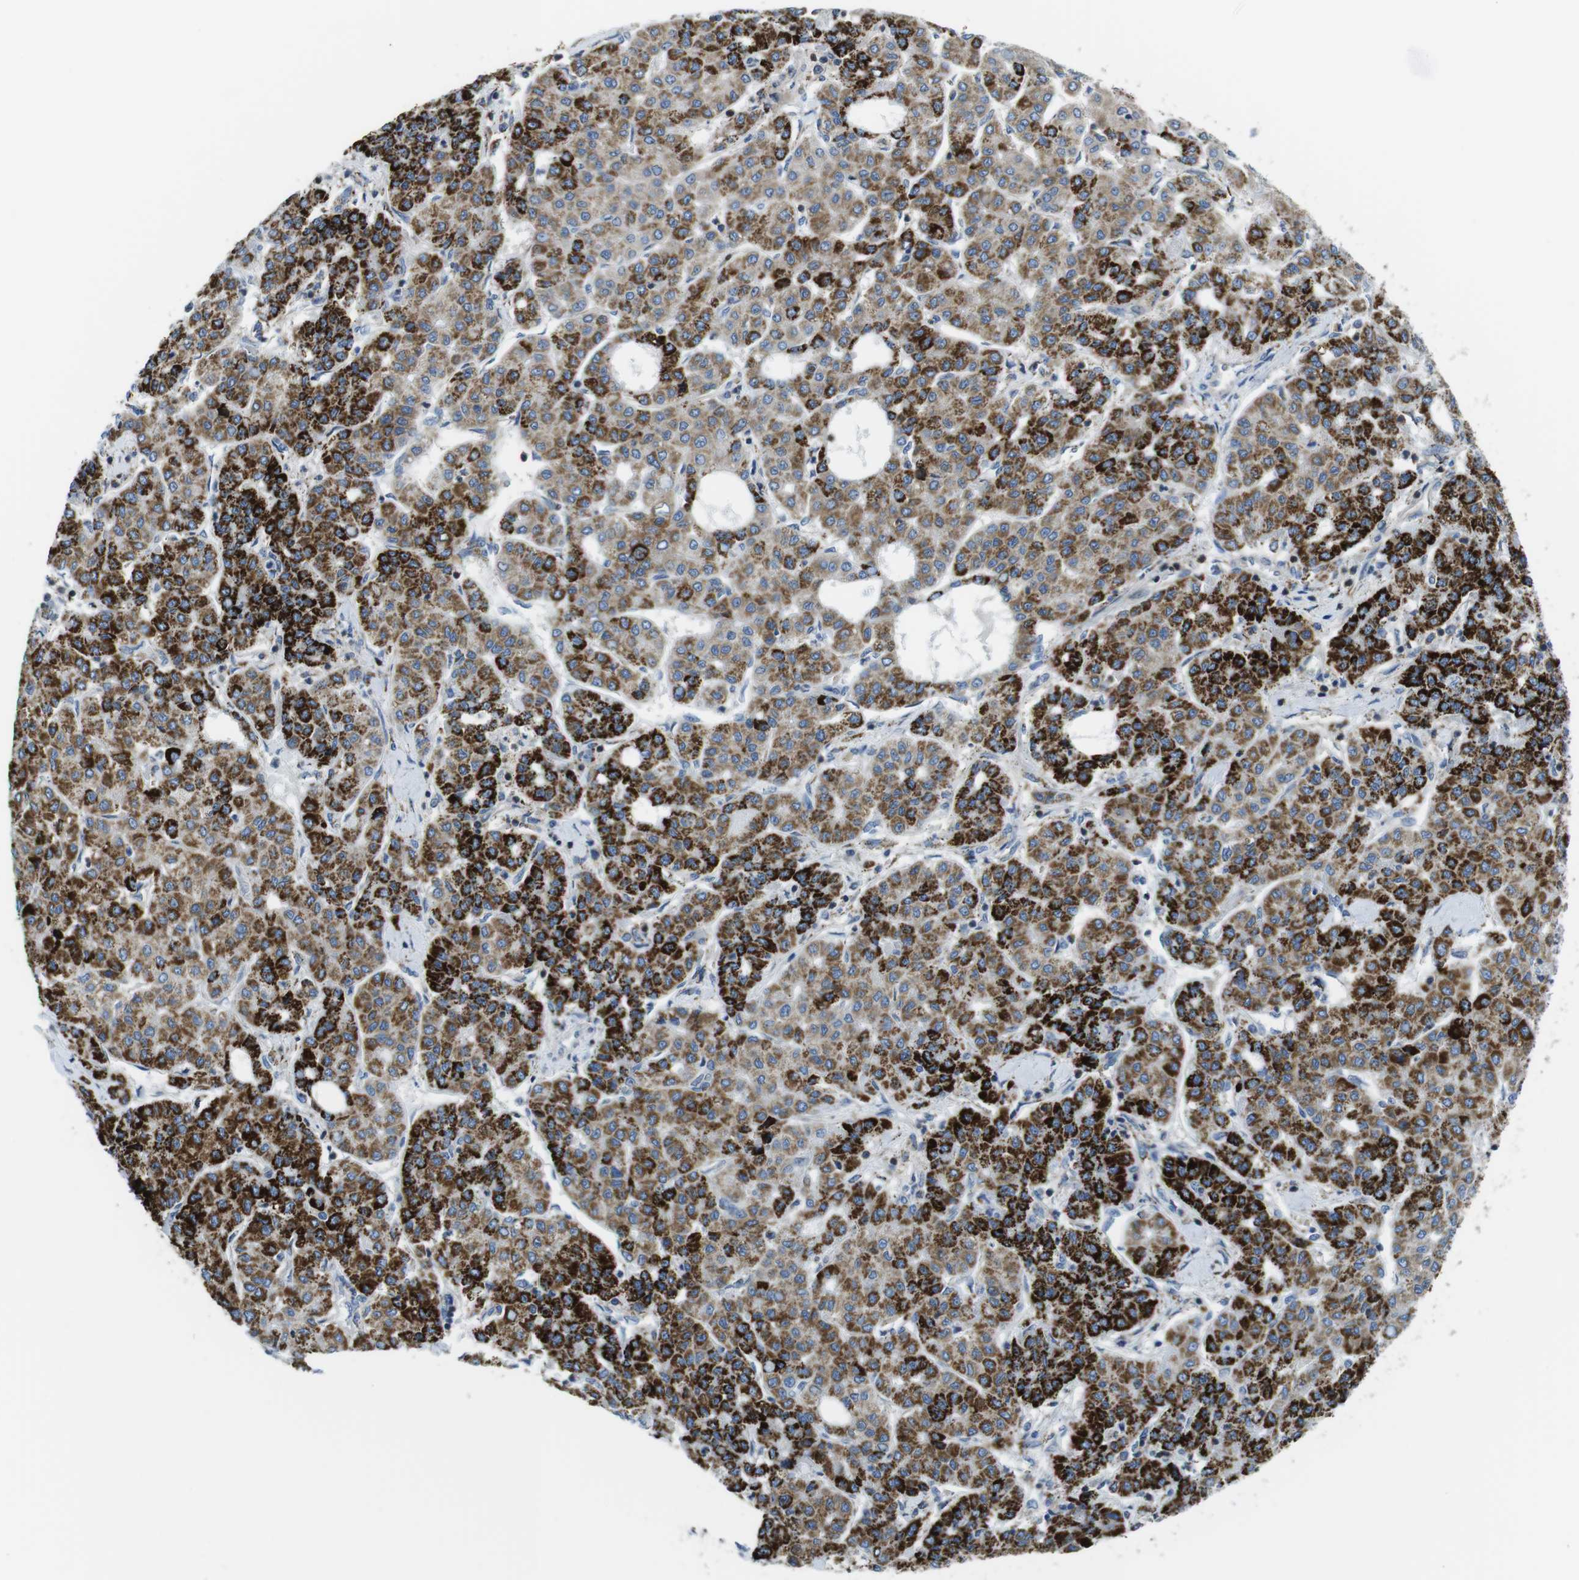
{"staining": {"intensity": "moderate", "quantity": ">75%", "location": "cytoplasmic/membranous"}, "tissue": "liver cancer", "cell_type": "Tumor cells", "image_type": "cancer", "snomed": [{"axis": "morphology", "description": "Carcinoma, Hepatocellular, NOS"}, {"axis": "topography", "description": "Liver"}], "caption": "Immunohistochemistry histopathology image of neoplastic tissue: human liver cancer (hepatocellular carcinoma) stained using IHC demonstrates medium levels of moderate protein expression localized specifically in the cytoplasmic/membranous of tumor cells, appearing as a cytoplasmic/membranous brown color.", "gene": "KCNE3", "patient": {"sex": "male", "age": 65}}